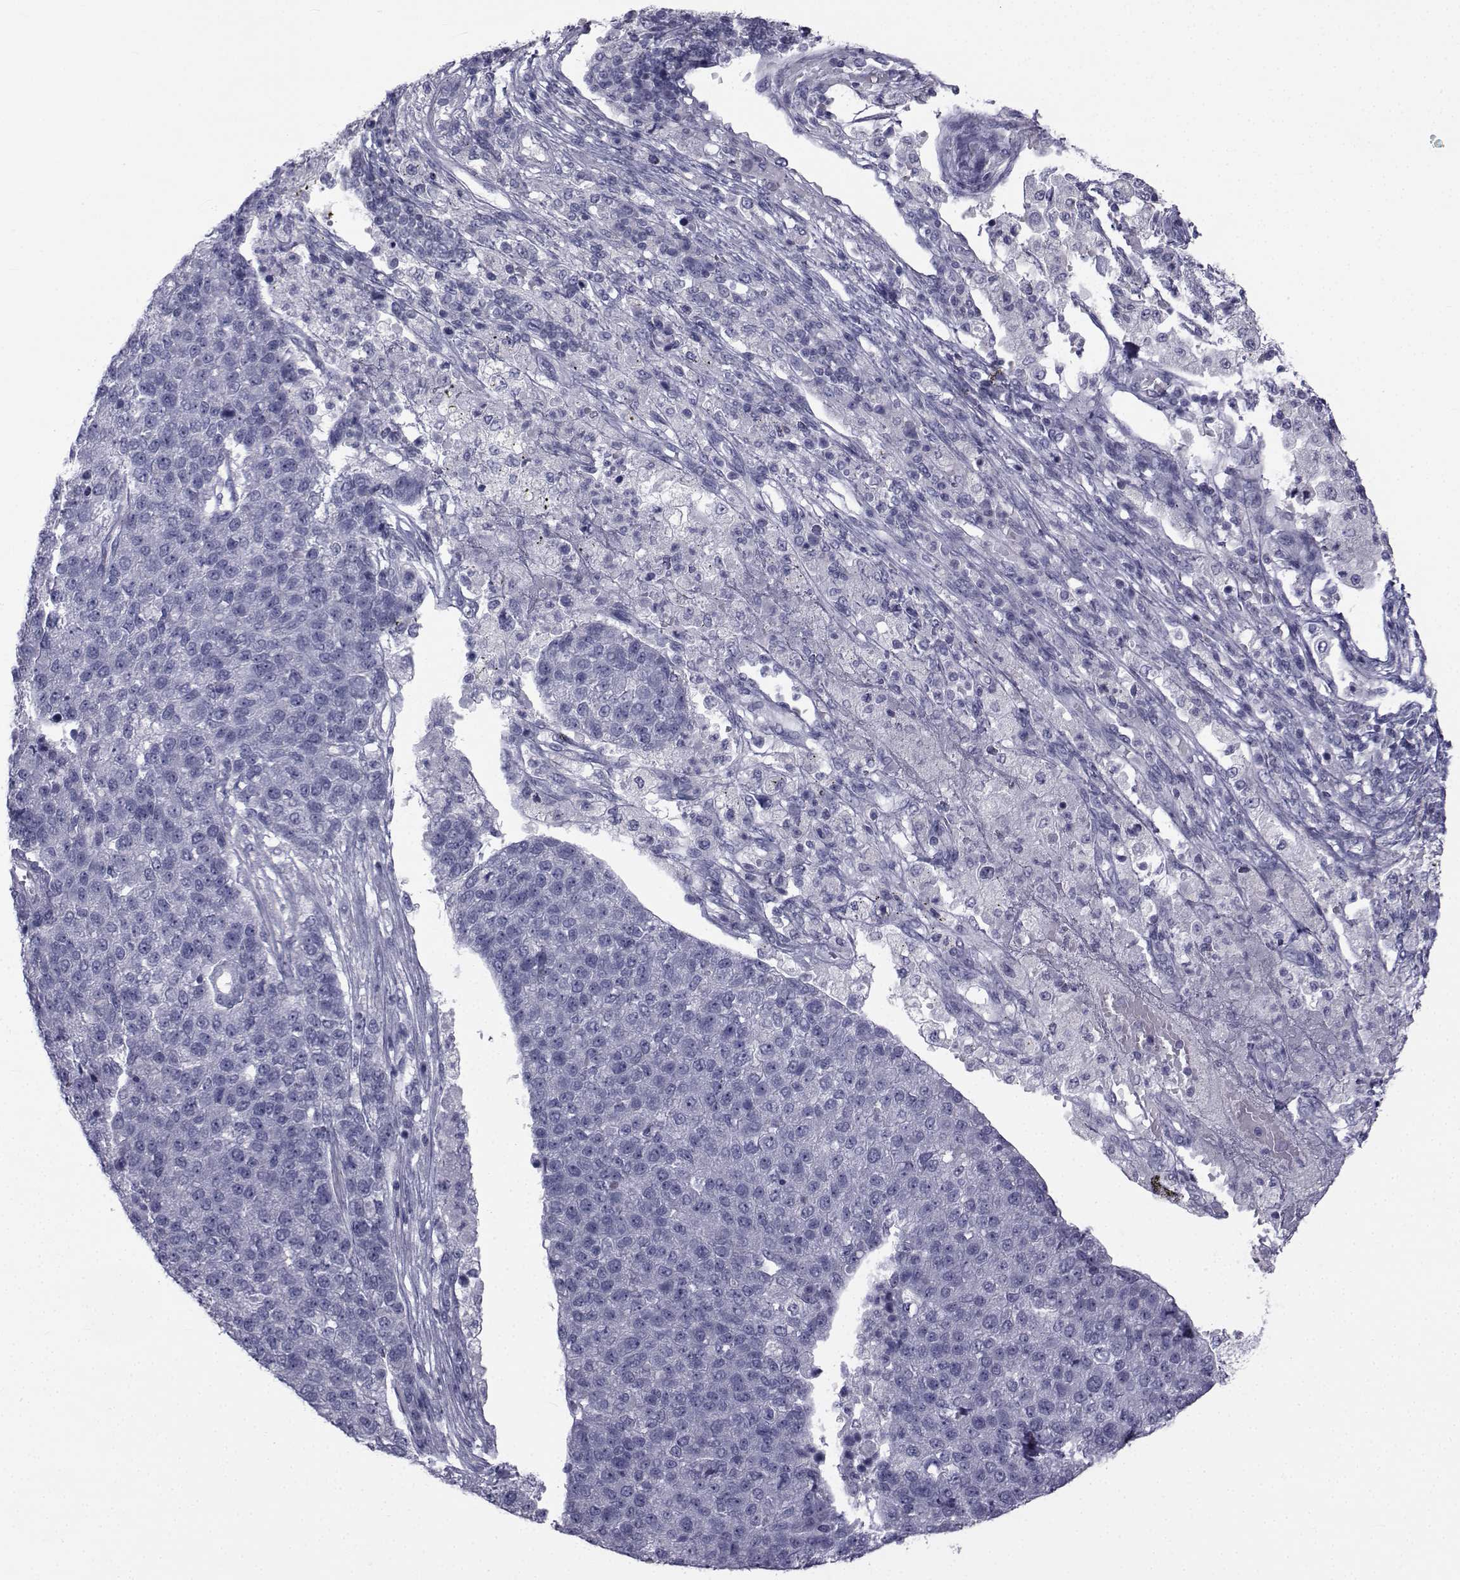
{"staining": {"intensity": "negative", "quantity": "none", "location": "none"}, "tissue": "pancreatic cancer", "cell_type": "Tumor cells", "image_type": "cancer", "snomed": [{"axis": "morphology", "description": "Adenocarcinoma, NOS"}, {"axis": "topography", "description": "Pancreas"}], "caption": "There is no significant positivity in tumor cells of pancreatic cancer.", "gene": "FDXR", "patient": {"sex": "female", "age": 61}}